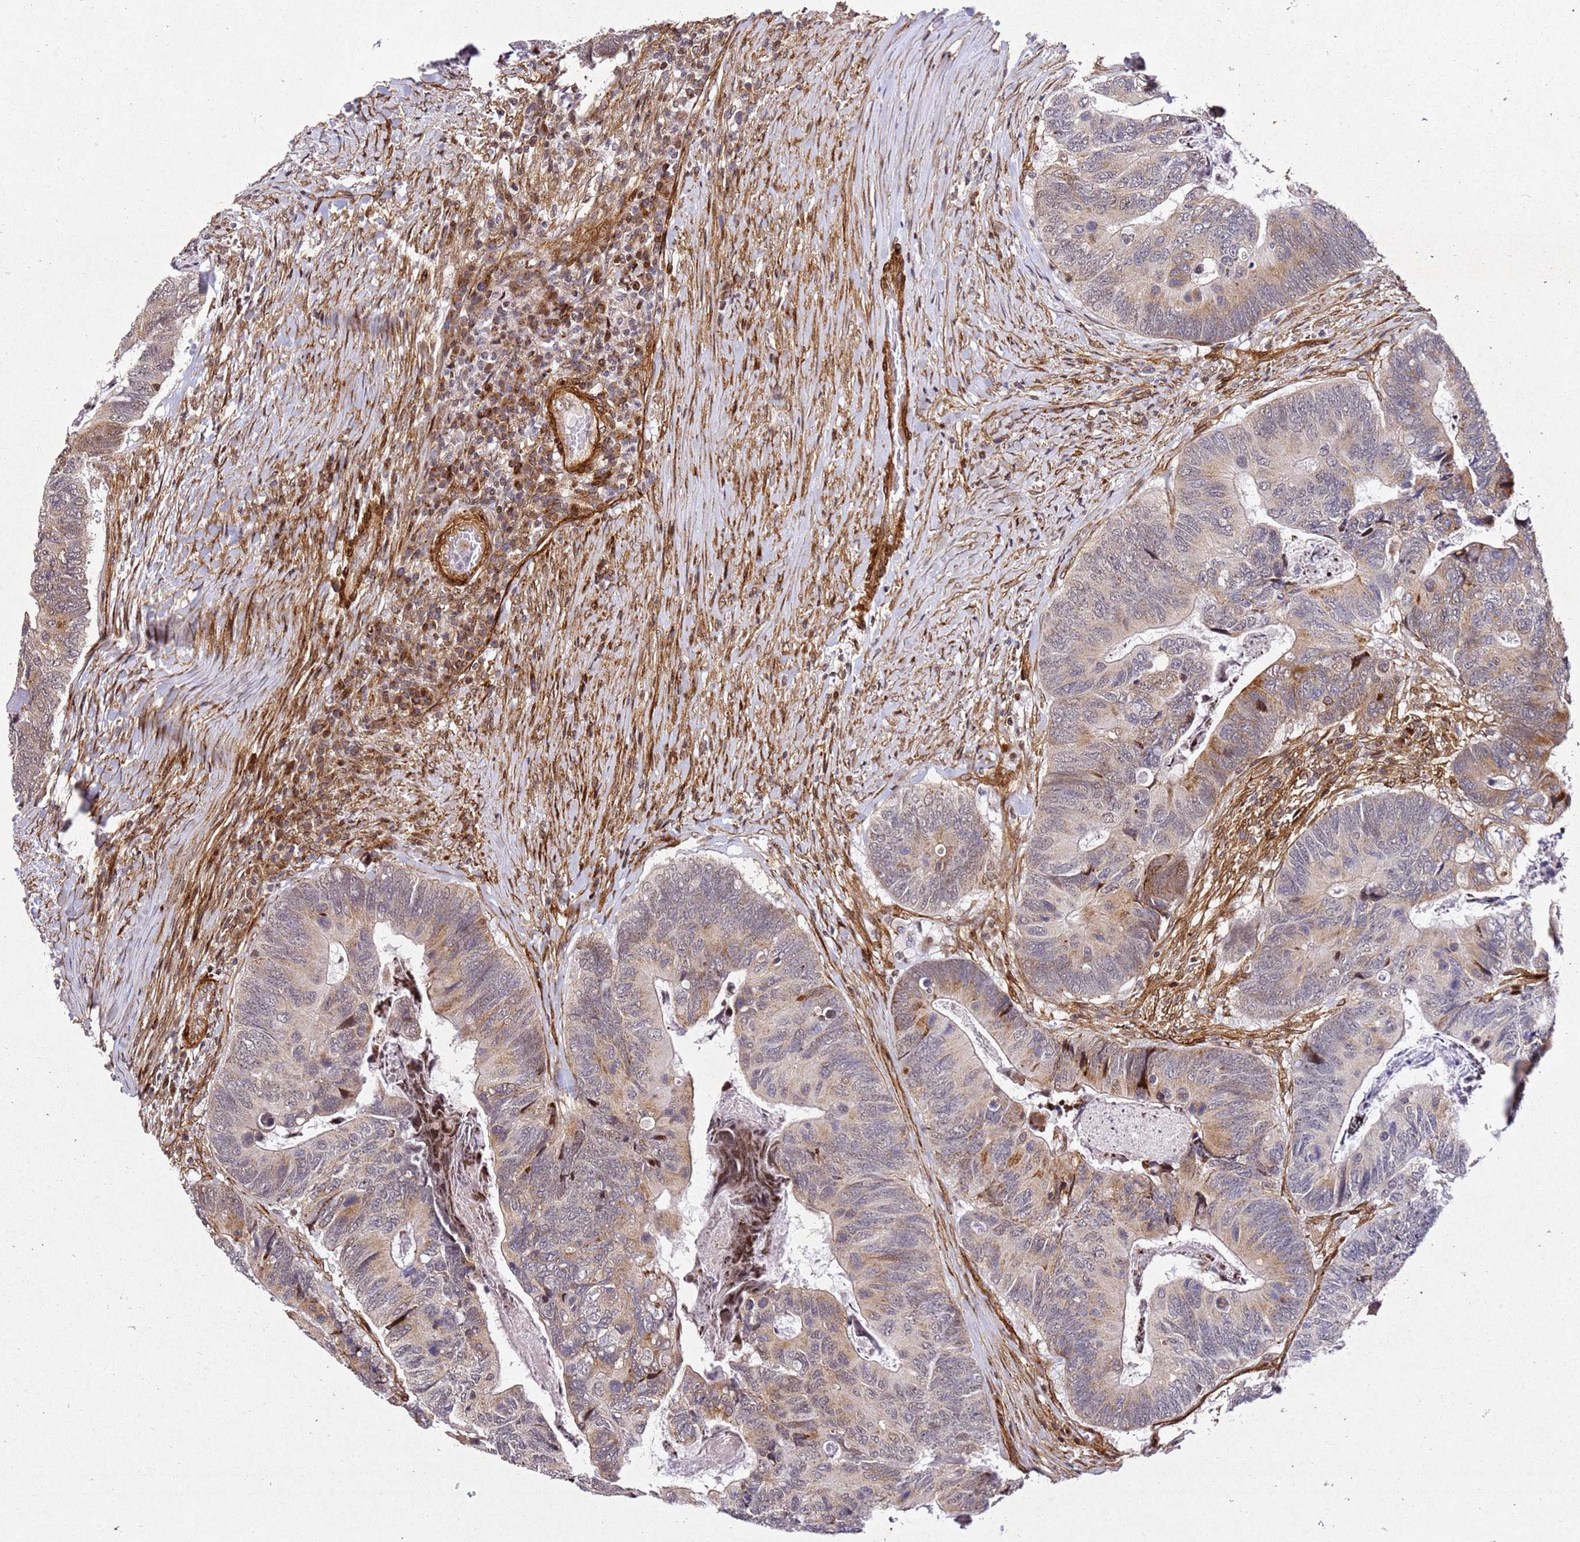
{"staining": {"intensity": "weak", "quantity": "25%-75%", "location": "cytoplasmic/membranous"}, "tissue": "colorectal cancer", "cell_type": "Tumor cells", "image_type": "cancer", "snomed": [{"axis": "morphology", "description": "Adenocarcinoma, NOS"}, {"axis": "topography", "description": "Colon"}], "caption": "Protein expression analysis of colorectal cancer (adenocarcinoma) reveals weak cytoplasmic/membranous expression in approximately 25%-75% of tumor cells.", "gene": "ZNF296", "patient": {"sex": "female", "age": 67}}